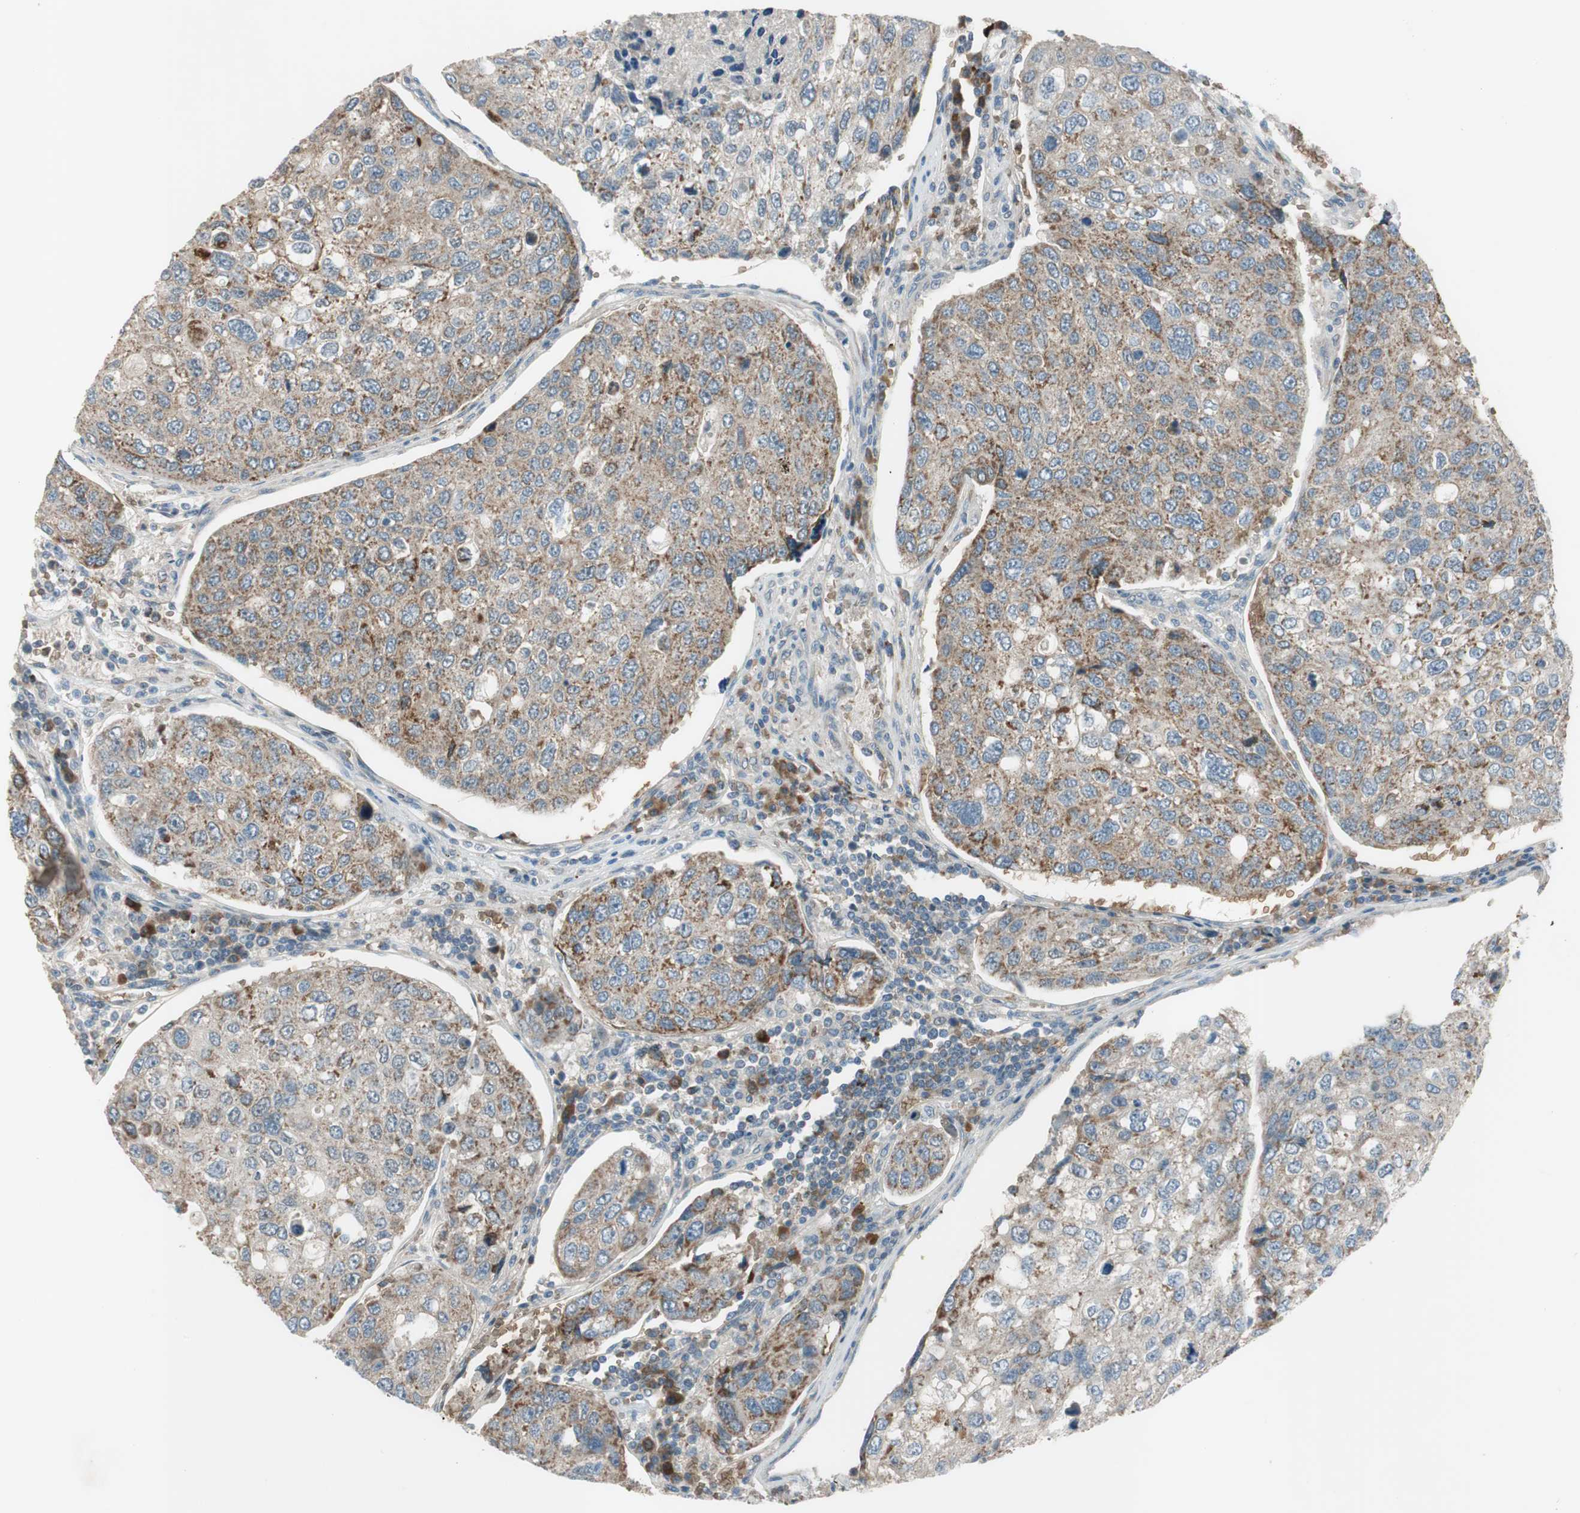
{"staining": {"intensity": "moderate", "quantity": "25%-75%", "location": "cytoplasmic/membranous"}, "tissue": "urothelial cancer", "cell_type": "Tumor cells", "image_type": "cancer", "snomed": [{"axis": "morphology", "description": "Urothelial carcinoma, High grade"}, {"axis": "topography", "description": "Lymph node"}, {"axis": "topography", "description": "Urinary bladder"}], "caption": "Immunohistochemical staining of human urothelial cancer demonstrates medium levels of moderate cytoplasmic/membranous expression in about 25%-75% of tumor cells.", "gene": "GYPC", "patient": {"sex": "male", "age": 51}}